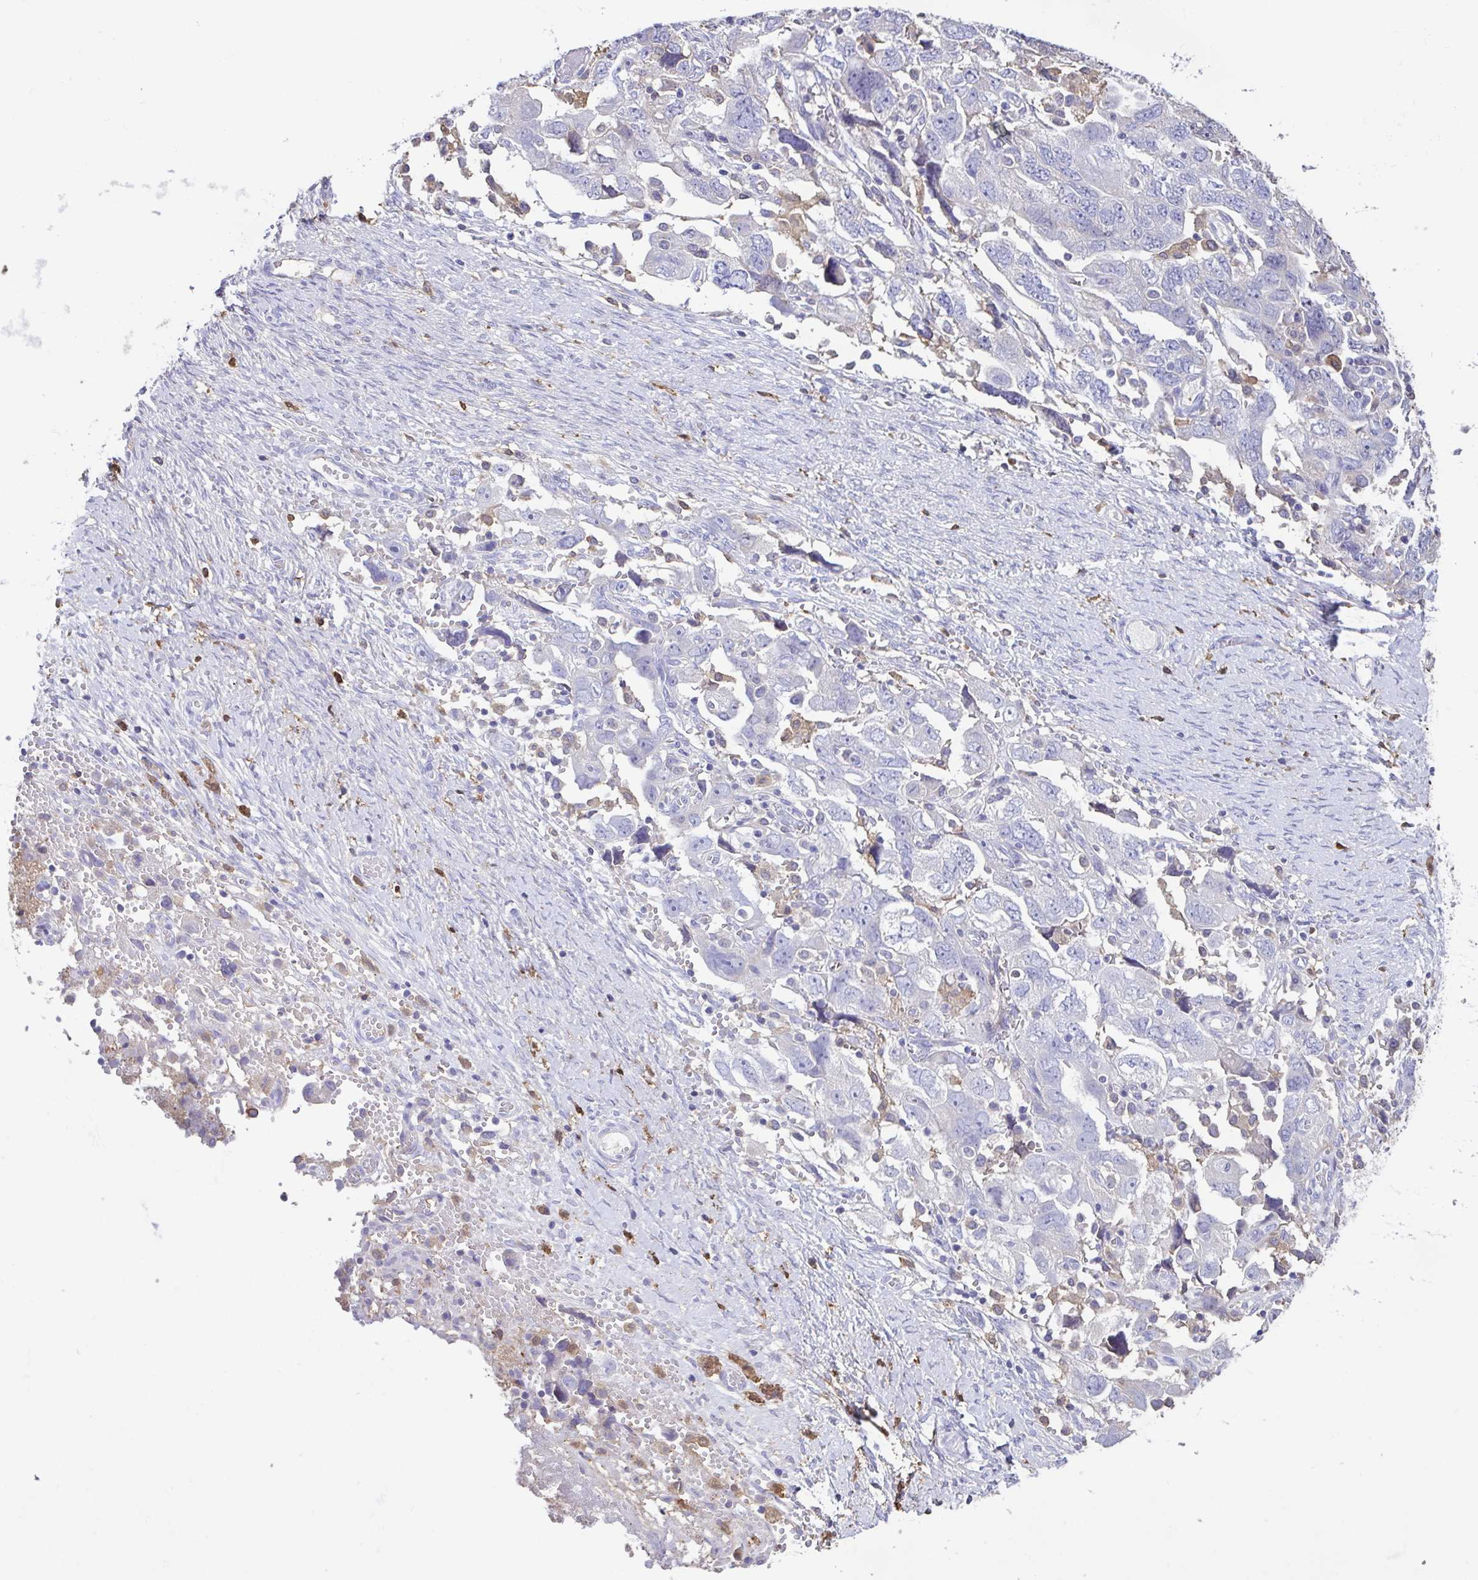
{"staining": {"intensity": "negative", "quantity": "none", "location": "none"}, "tissue": "ovarian cancer", "cell_type": "Tumor cells", "image_type": "cancer", "snomed": [{"axis": "morphology", "description": "Carcinoma, NOS"}, {"axis": "morphology", "description": "Cystadenocarcinoma, serous, NOS"}, {"axis": "topography", "description": "Ovary"}], "caption": "Carcinoma (ovarian) stained for a protein using IHC exhibits no staining tumor cells.", "gene": "ANXA10", "patient": {"sex": "female", "age": 69}}